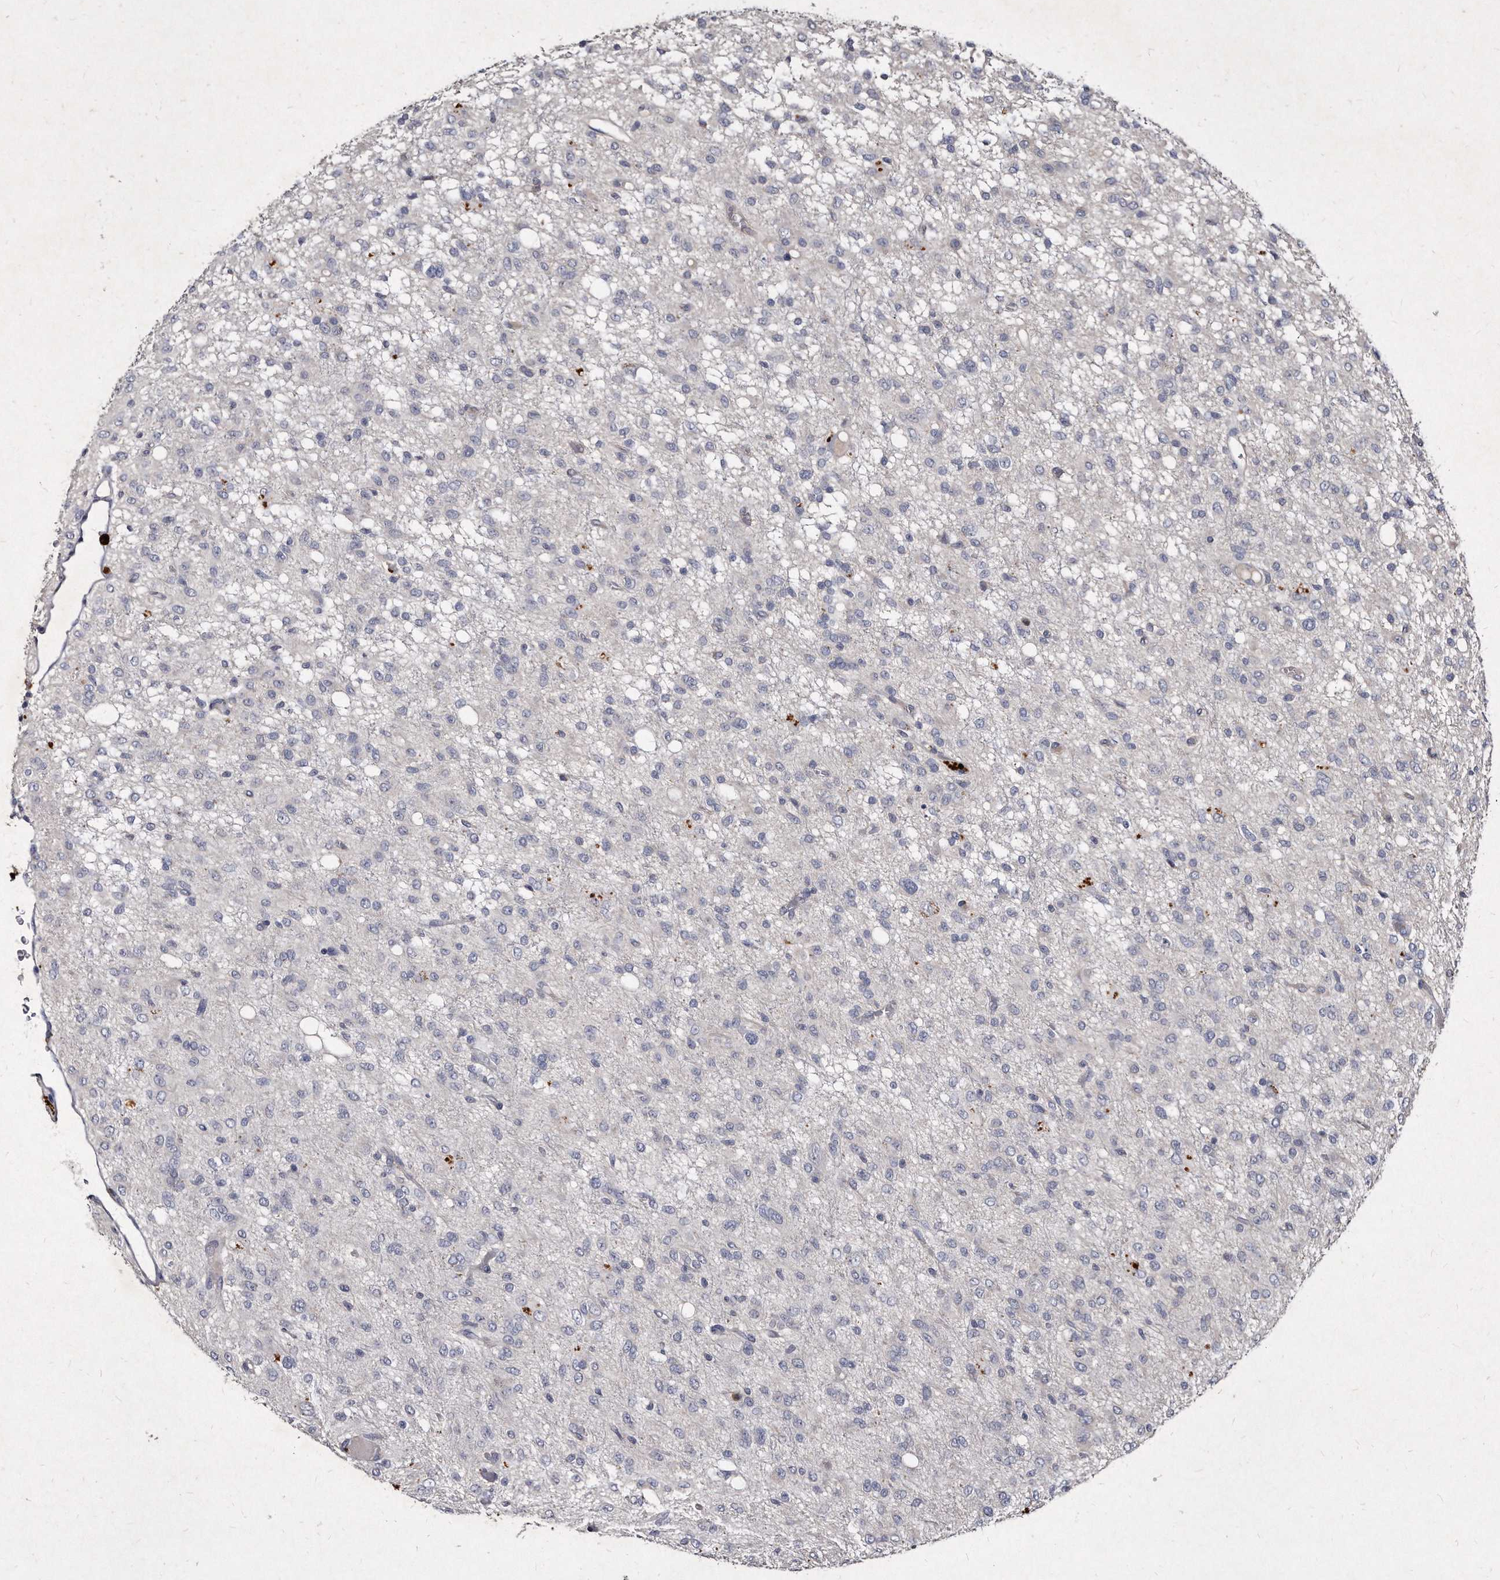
{"staining": {"intensity": "negative", "quantity": "none", "location": "none"}, "tissue": "glioma", "cell_type": "Tumor cells", "image_type": "cancer", "snomed": [{"axis": "morphology", "description": "Glioma, malignant, High grade"}, {"axis": "topography", "description": "Brain"}], "caption": "Immunohistochemical staining of human glioma reveals no significant staining in tumor cells.", "gene": "KLHDC3", "patient": {"sex": "female", "age": 59}}